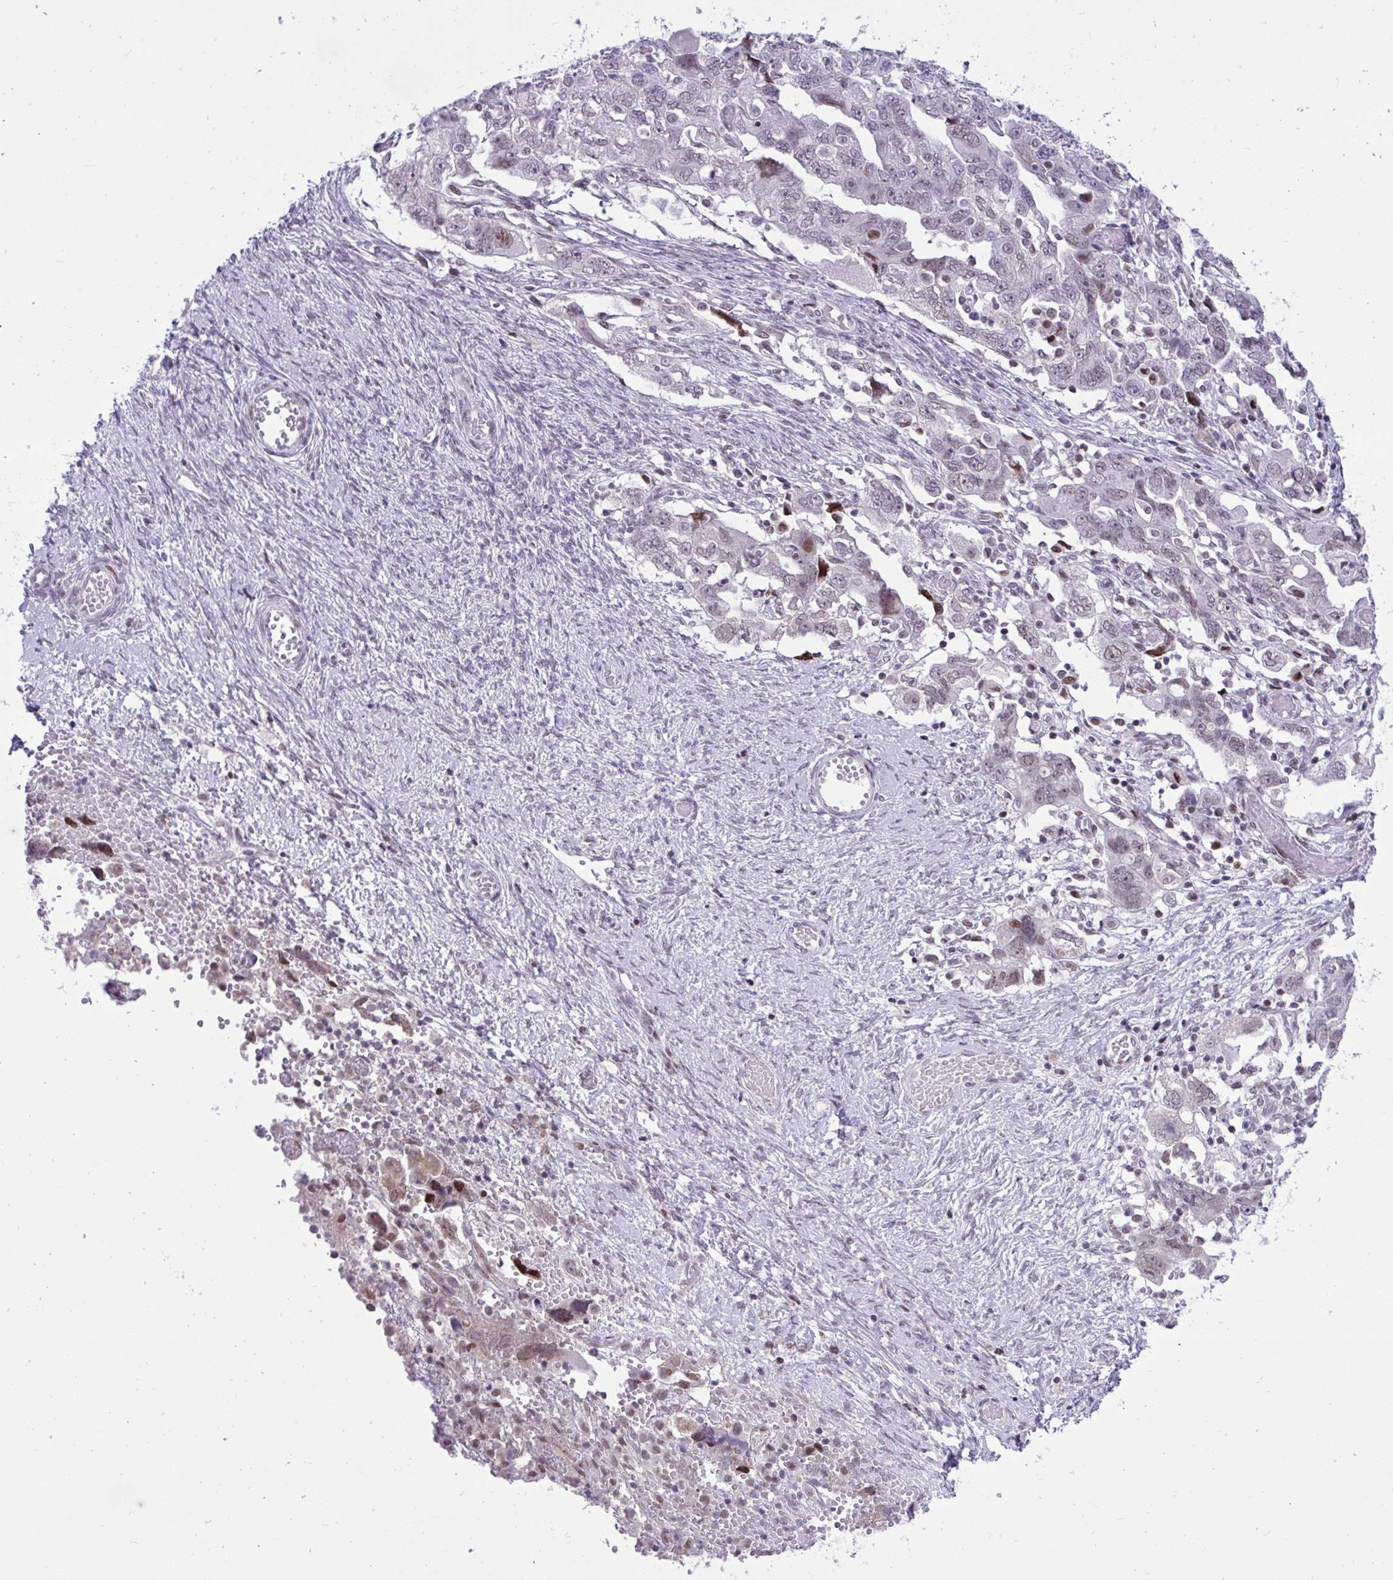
{"staining": {"intensity": "weak", "quantity": "<25%", "location": "nuclear"}, "tissue": "ovarian cancer", "cell_type": "Tumor cells", "image_type": "cancer", "snomed": [{"axis": "morphology", "description": "Carcinoma, NOS"}, {"axis": "morphology", "description": "Cystadenocarcinoma, serous, NOS"}, {"axis": "topography", "description": "Ovary"}], "caption": "Human ovarian cancer (serous cystadenocarcinoma) stained for a protein using IHC displays no positivity in tumor cells.", "gene": "ZFHX3", "patient": {"sex": "female", "age": 69}}